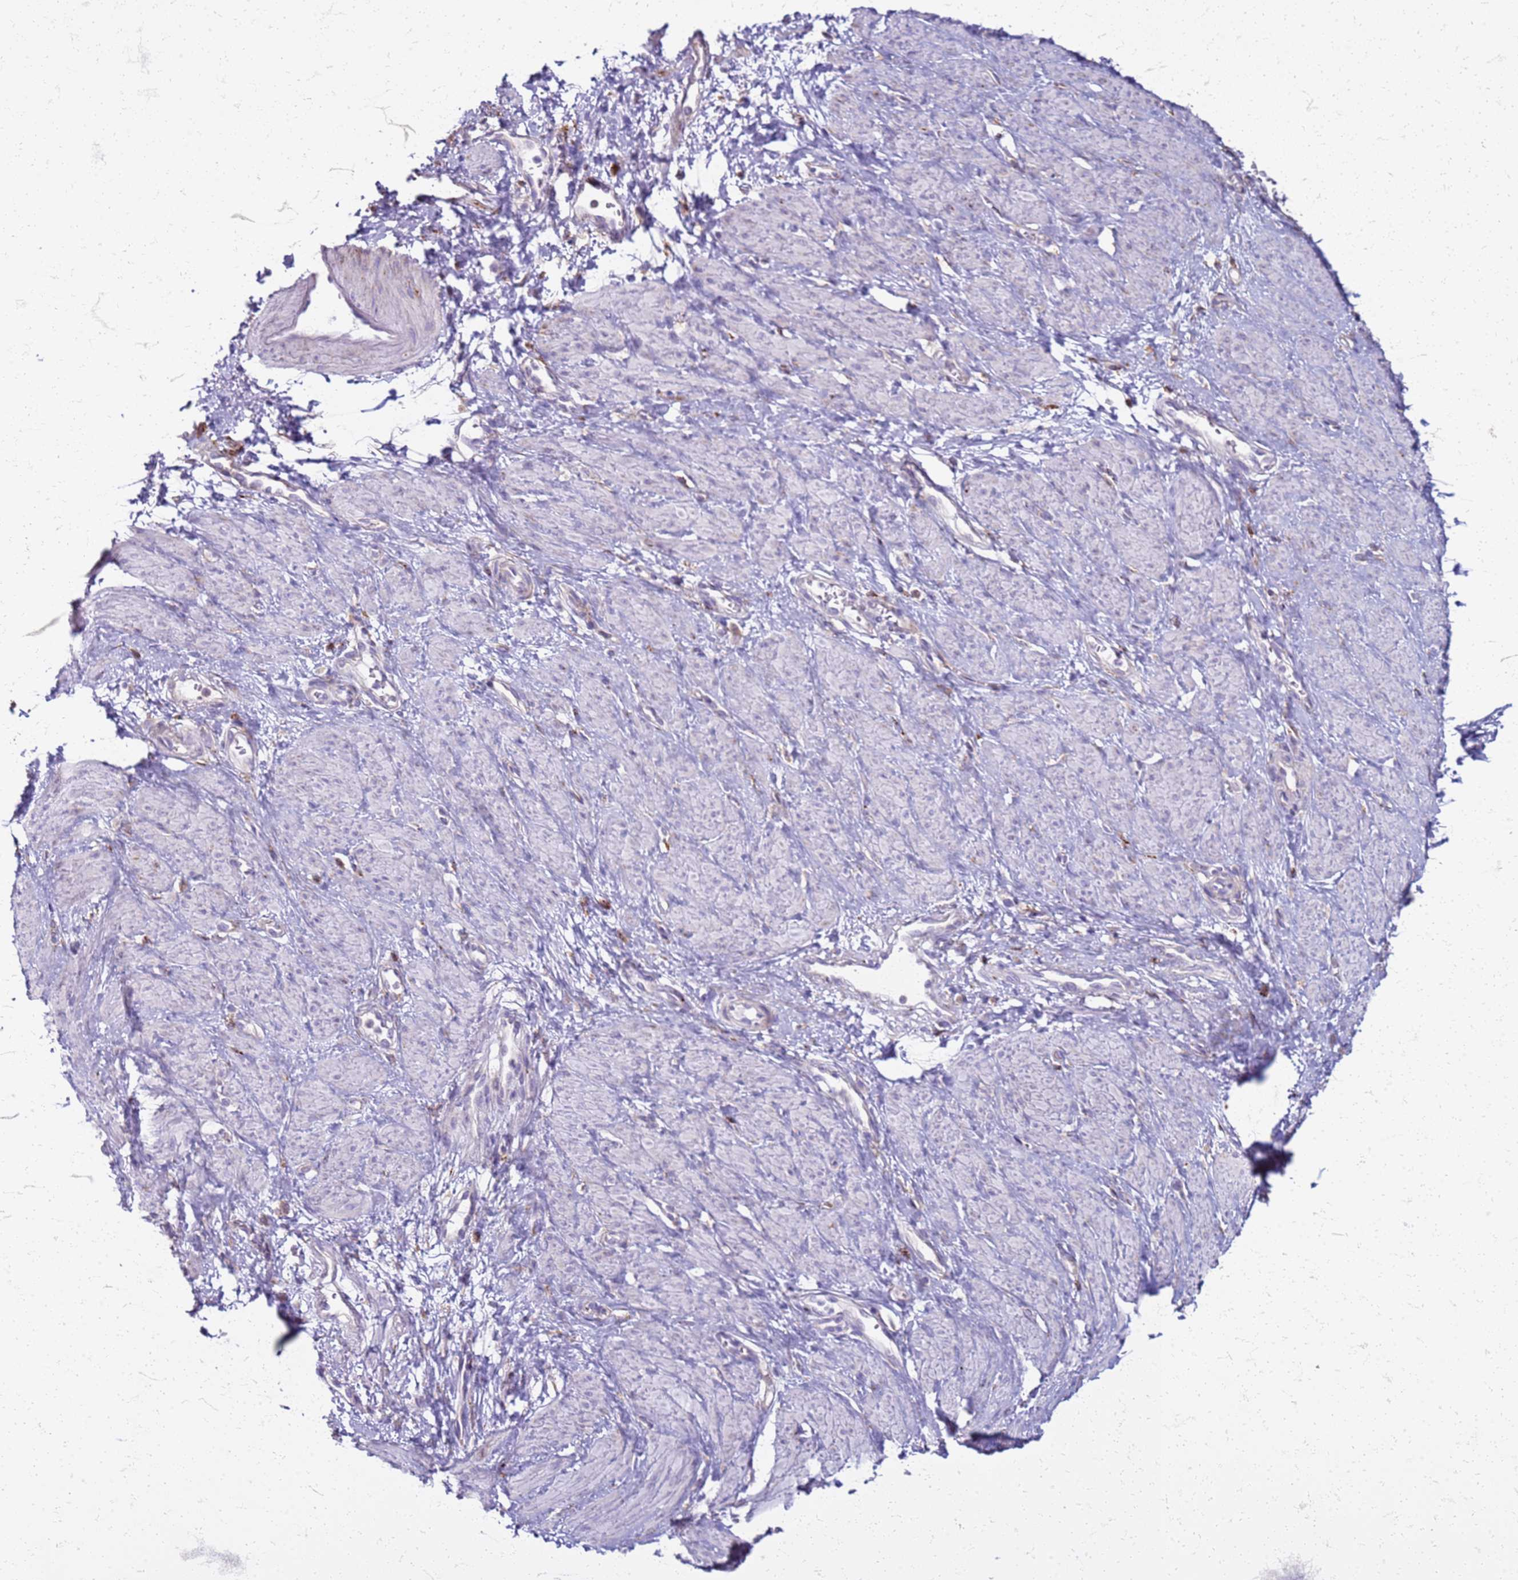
{"staining": {"intensity": "negative", "quantity": "none", "location": "none"}, "tissue": "smooth muscle", "cell_type": "Smooth muscle cells", "image_type": "normal", "snomed": [{"axis": "morphology", "description": "Normal tissue, NOS"}, {"axis": "topography", "description": "Smooth muscle"}, {"axis": "topography", "description": "Uterus"}], "caption": "DAB immunohistochemical staining of unremarkable smooth muscle displays no significant expression in smooth muscle cells. (DAB IHC, high magnification).", "gene": "PDK3", "patient": {"sex": "female", "age": 39}}